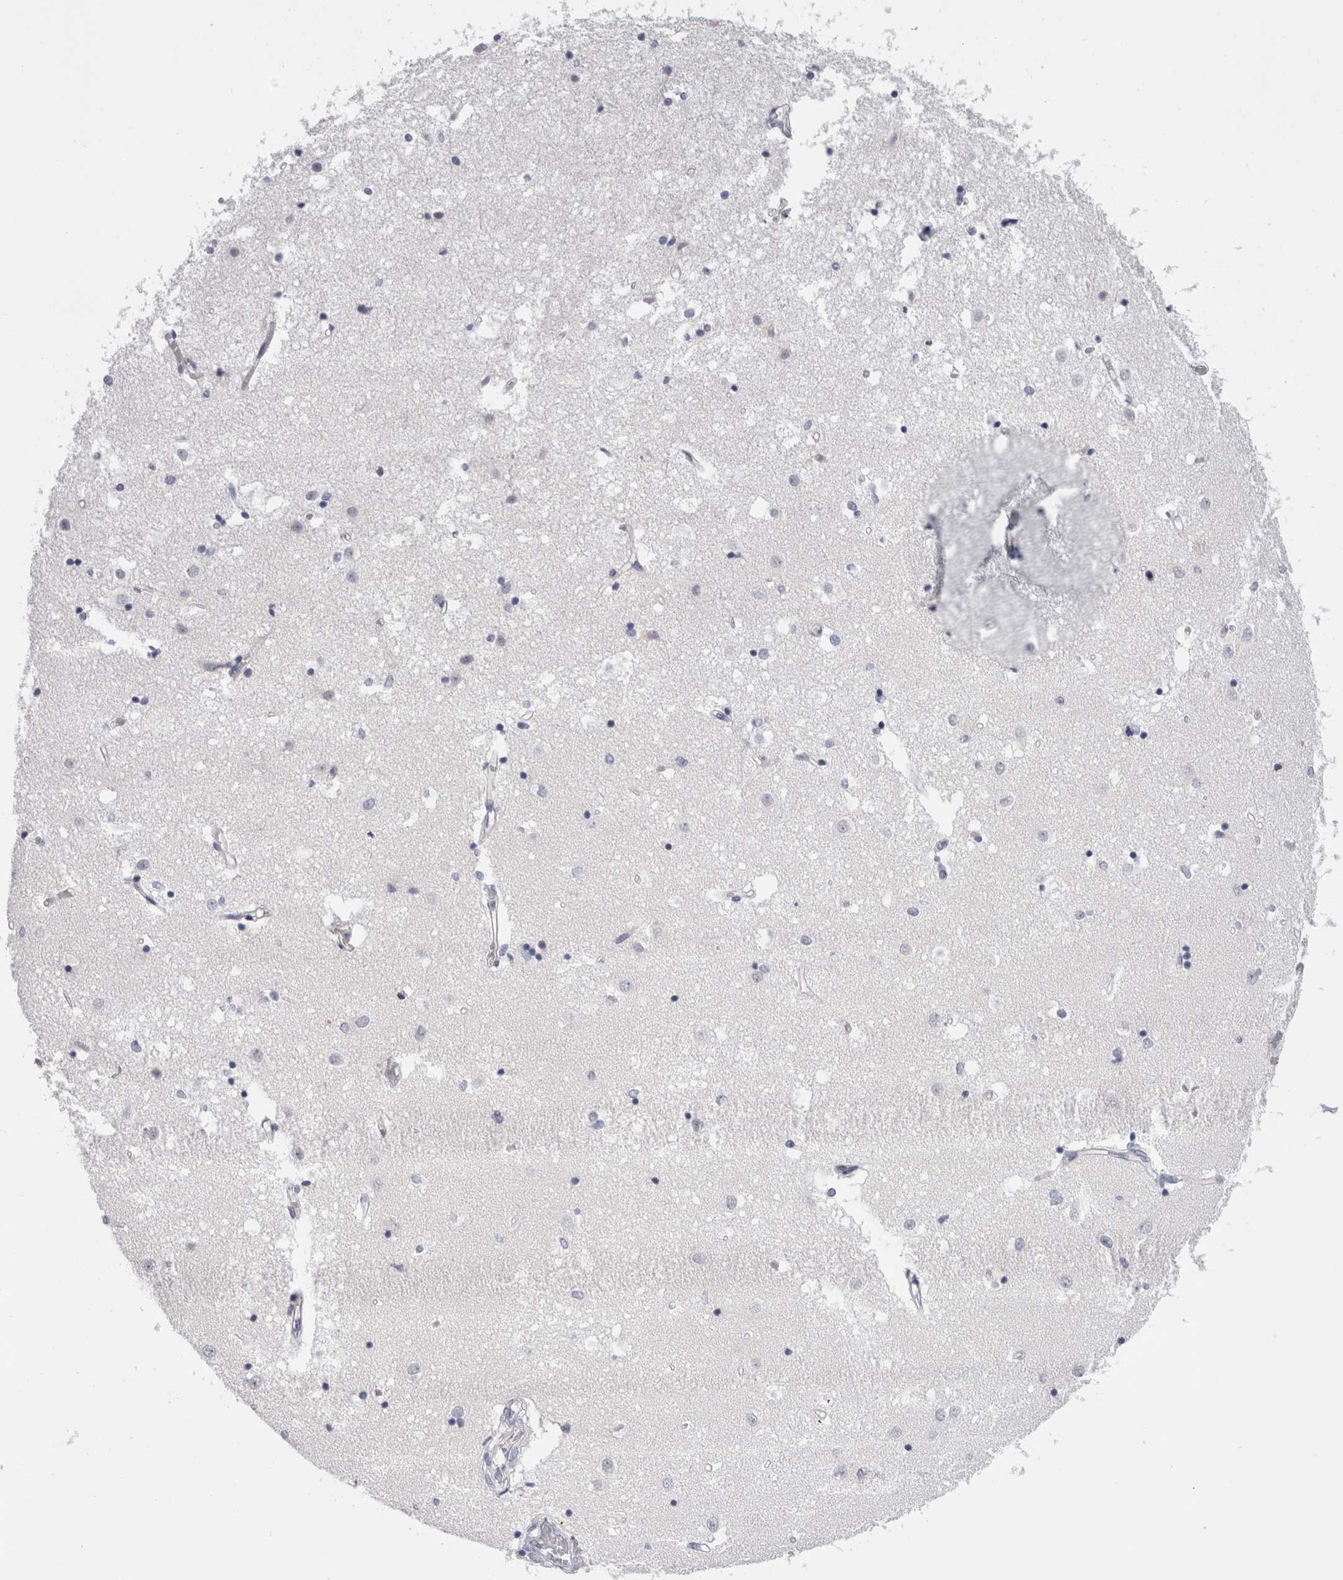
{"staining": {"intensity": "negative", "quantity": "none", "location": "none"}, "tissue": "caudate", "cell_type": "Glial cells", "image_type": "normal", "snomed": [{"axis": "morphology", "description": "Normal tissue, NOS"}, {"axis": "topography", "description": "Lateral ventricle wall"}], "caption": "This is an immunohistochemistry photomicrograph of benign human caudate. There is no expression in glial cells.", "gene": "FABP4", "patient": {"sex": "male", "age": 45}}